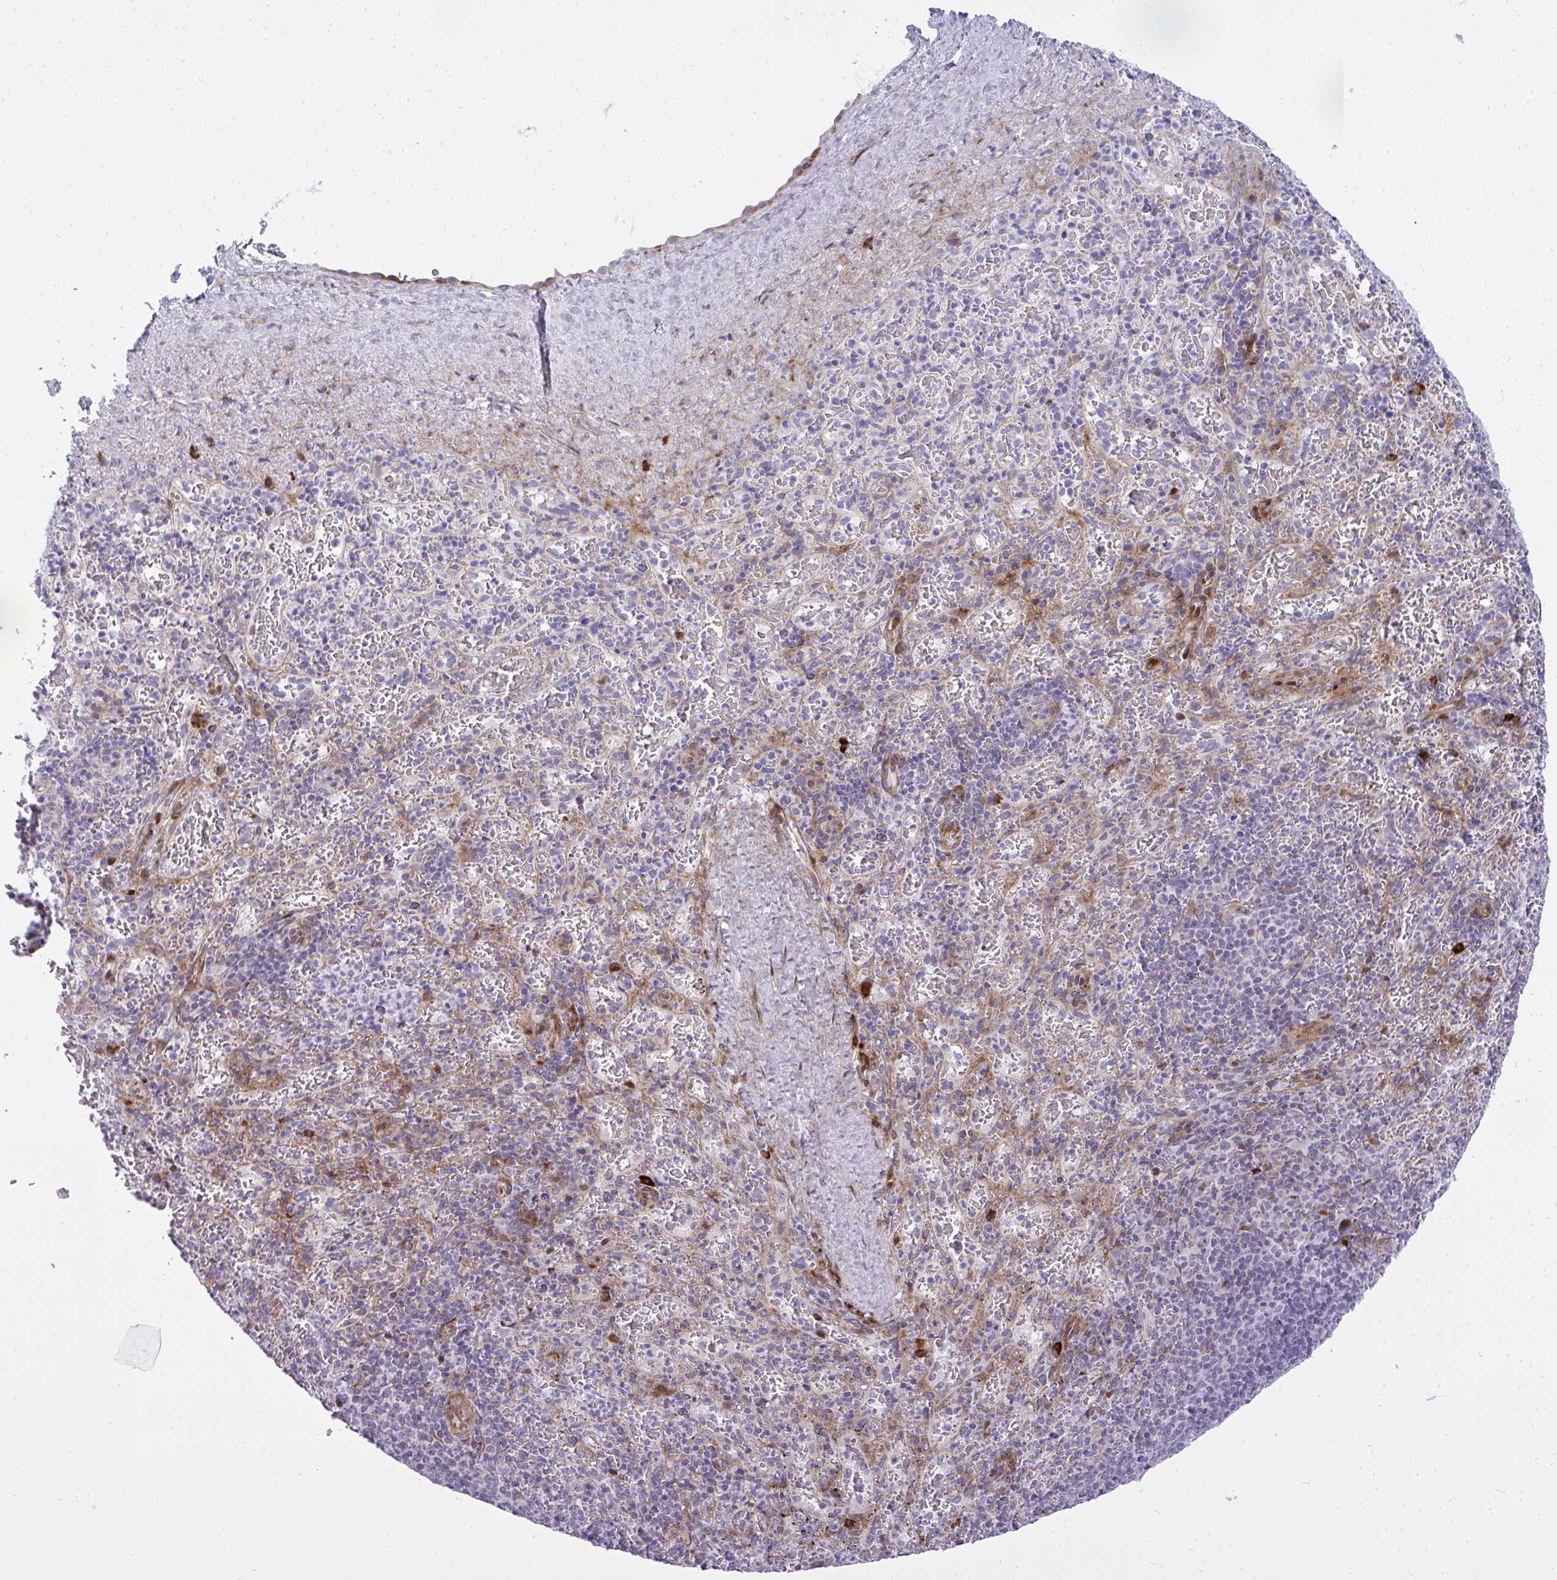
{"staining": {"intensity": "negative", "quantity": "none", "location": "none"}, "tissue": "spleen", "cell_type": "Cells in red pulp", "image_type": "normal", "snomed": [{"axis": "morphology", "description": "Normal tissue, NOS"}, {"axis": "topography", "description": "Spleen"}], "caption": "The histopathology image demonstrates no staining of cells in red pulp in unremarkable spleen. (IHC, brightfield microscopy, high magnification).", "gene": "CASTOR2", "patient": {"sex": "male", "age": 57}}